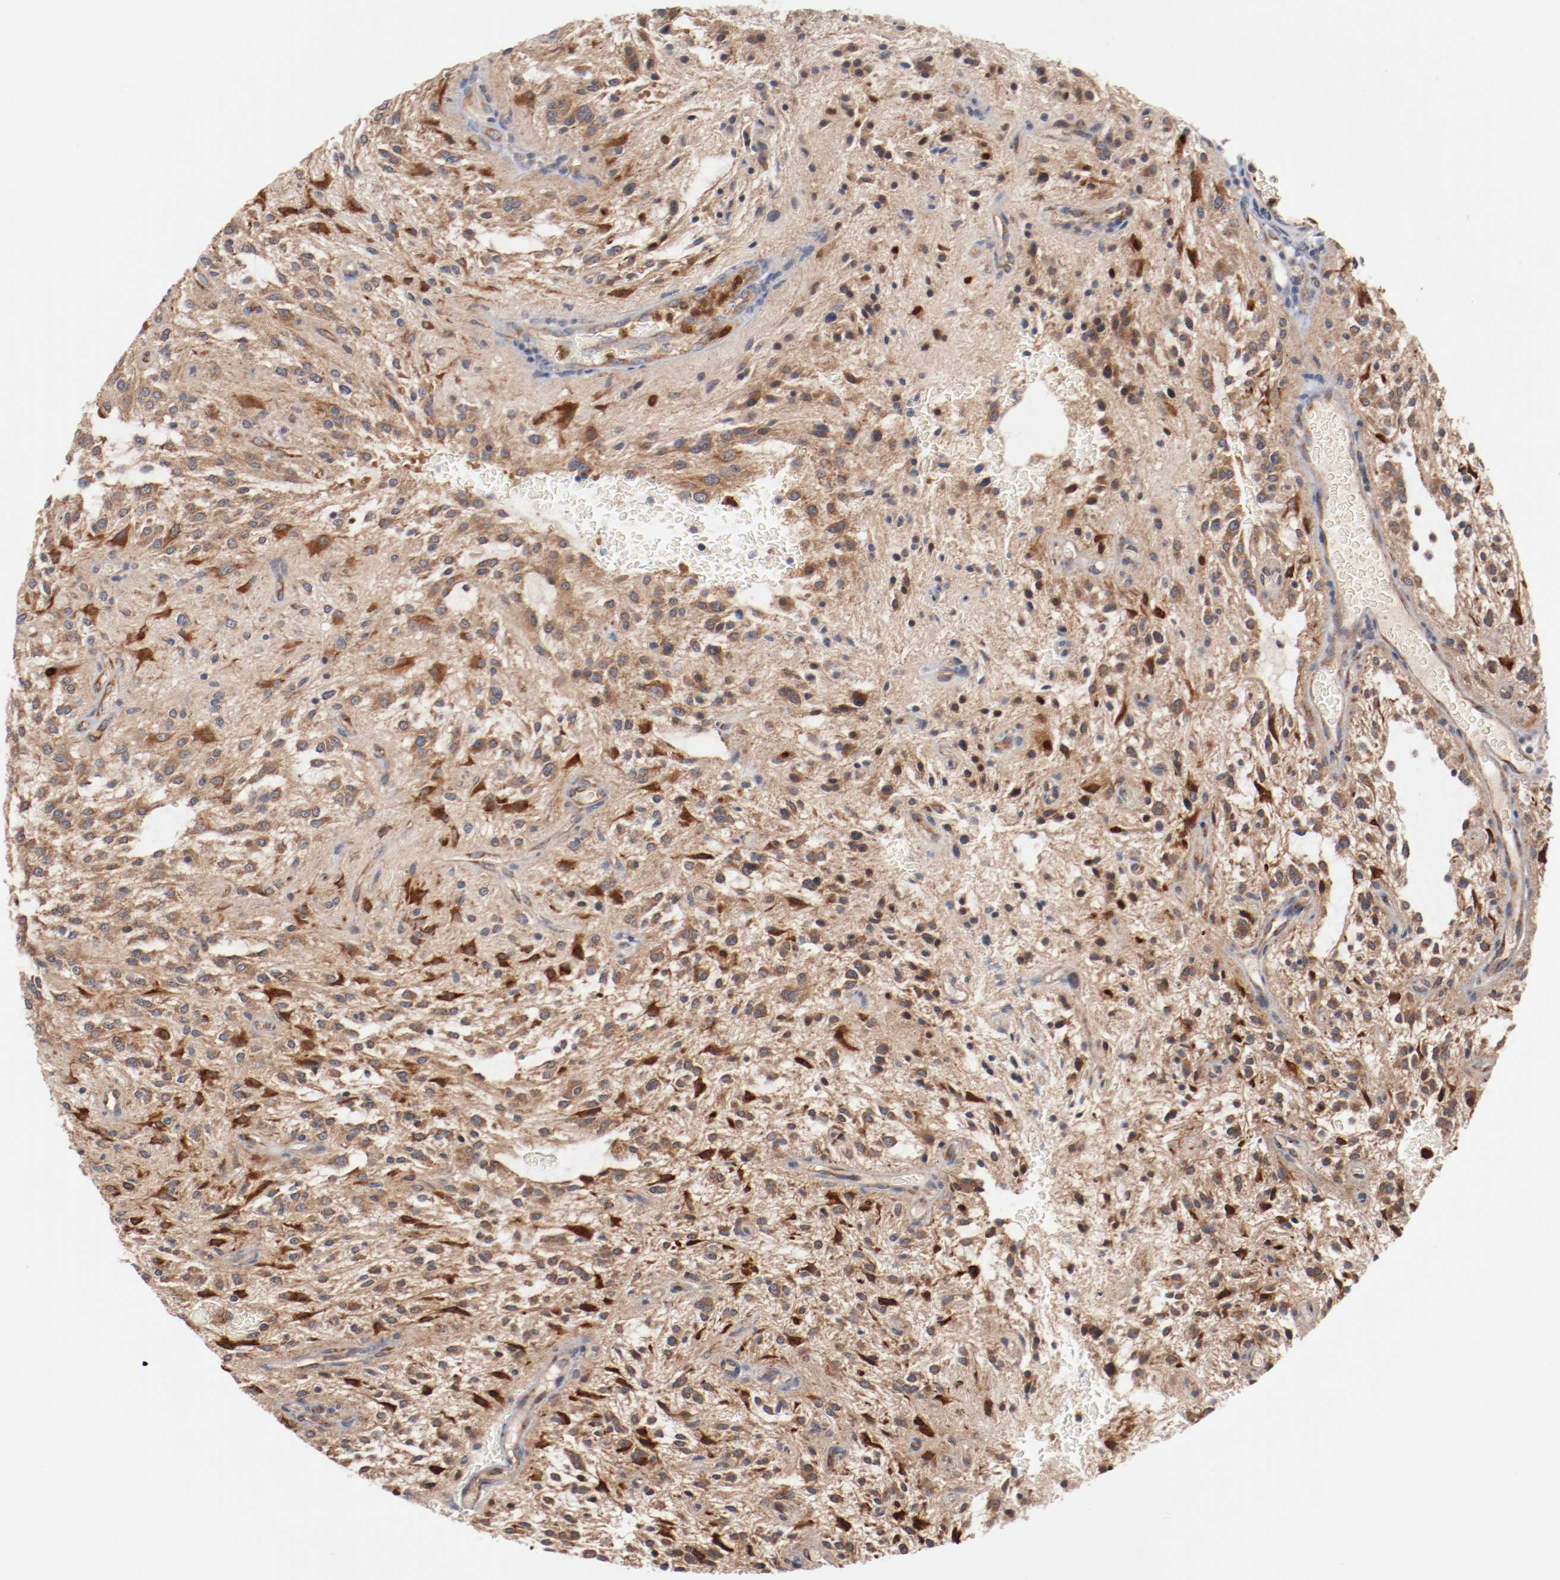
{"staining": {"intensity": "strong", "quantity": "25%-75%", "location": "cytoplasmic/membranous,nuclear"}, "tissue": "glioma", "cell_type": "Tumor cells", "image_type": "cancer", "snomed": [{"axis": "morphology", "description": "Glioma, malignant, NOS"}, {"axis": "topography", "description": "Cerebellum"}], "caption": "This photomicrograph displays immunohistochemistry (IHC) staining of human malignant glioma, with high strong cytoplasmic/membranous and nuclear positivity in approximately 25%-75% of tumor cells.", "gene": "RNASE11", "patient": {"sex": "female", "age": 10}}